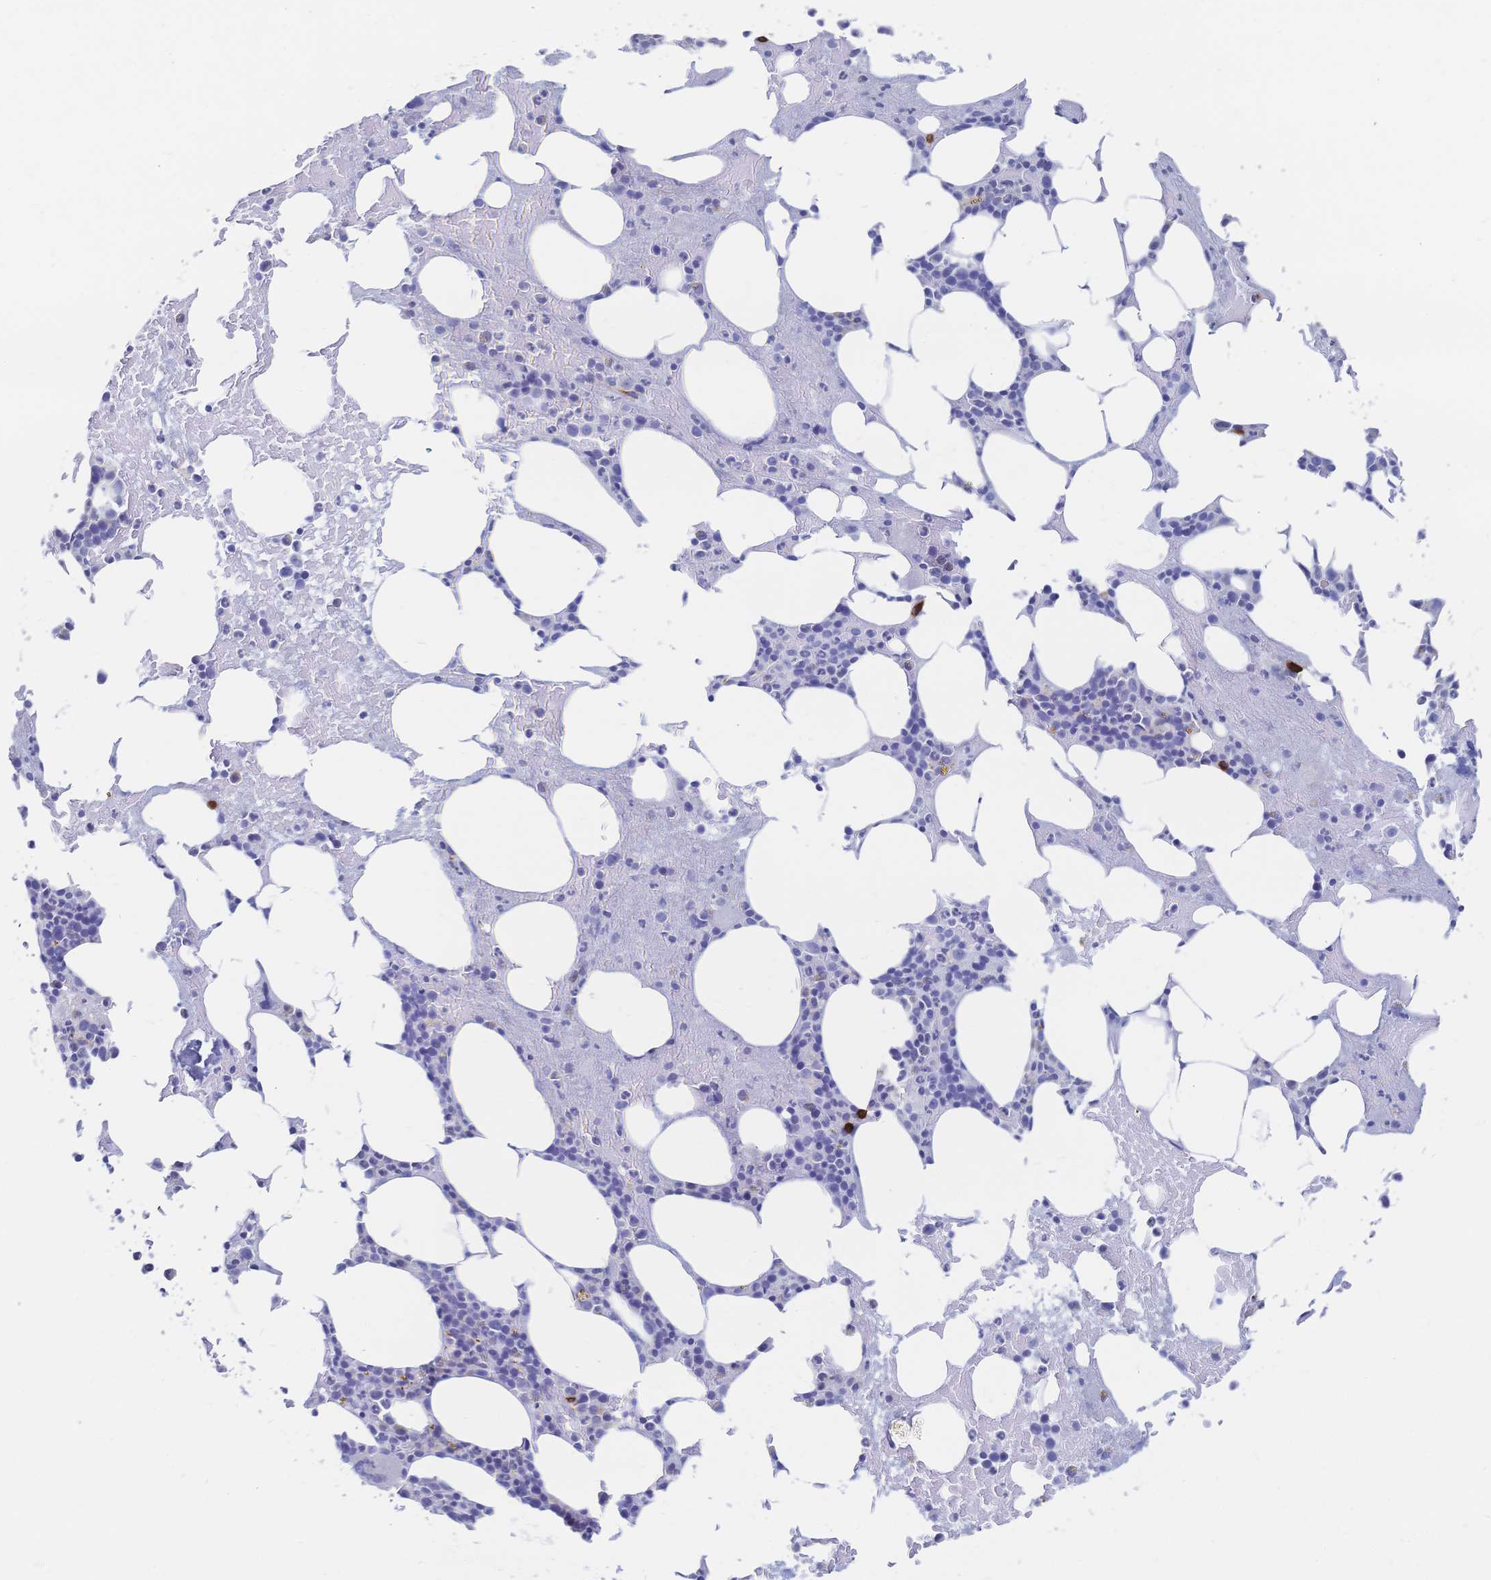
{"staining": {"intensity": "strong", "quantity": "<25%", "location": "cytoplasmic/membranous"}, "tissue": "bone marrow", "cell_type": "Hematopoietic cells", "image_type": "normal", "snomed": [{"axis": "morphology", "description": "Normal tissue, NOS"}, {"axis": "topography", "description": "Bone marrow"}], "caption": "High-power microscopy captured an immunohistochemistry photomicrograph of unremarkable bone marrow, revealing strong cytoplasmic/membranous positivity in approximately <25% of hematopoietic cells.", "gene": "IL2RB", "patient": {"sex": "female", "age": 62}}